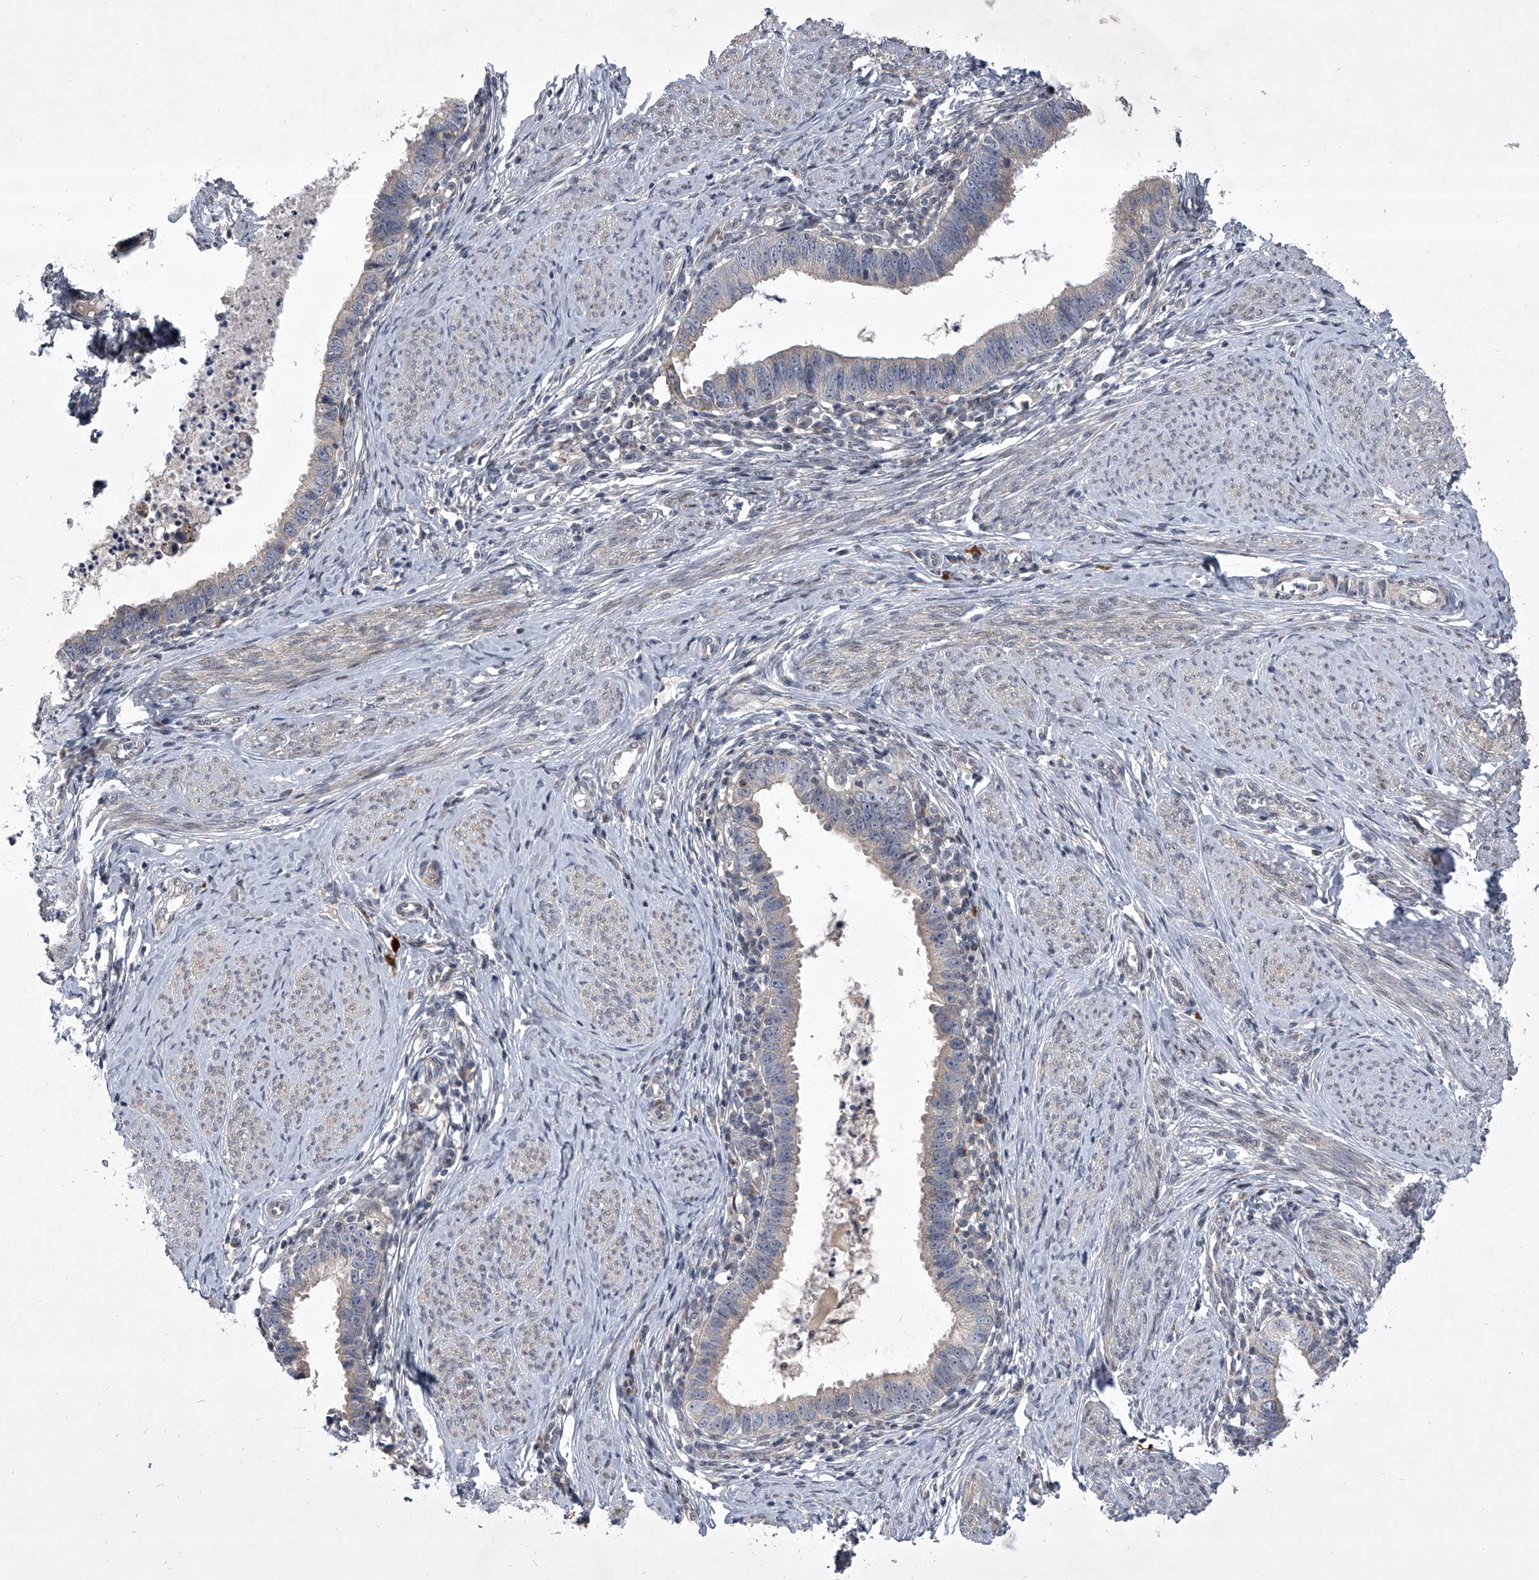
{"staining": {"intensity": "weak", "quantity": "<25%", "location": "cytoplasmic/membranous"}, "tissue": "cervical cancer", "cell_type": "Tumor cells", "image_type": "cancer", "snomed": [{"axis": "morphology", "description": "Adenocarcinoma, NOS"}, {"axis": "topography", "description": "Cervix"}], "caption": "IHC micrograph of human cervical adenocarcinoma stained for a protein (brown), which exhibits no expression in tumor cells.", "gene": "HEATR6", "patient": {"sex": "female", "age": 36}}